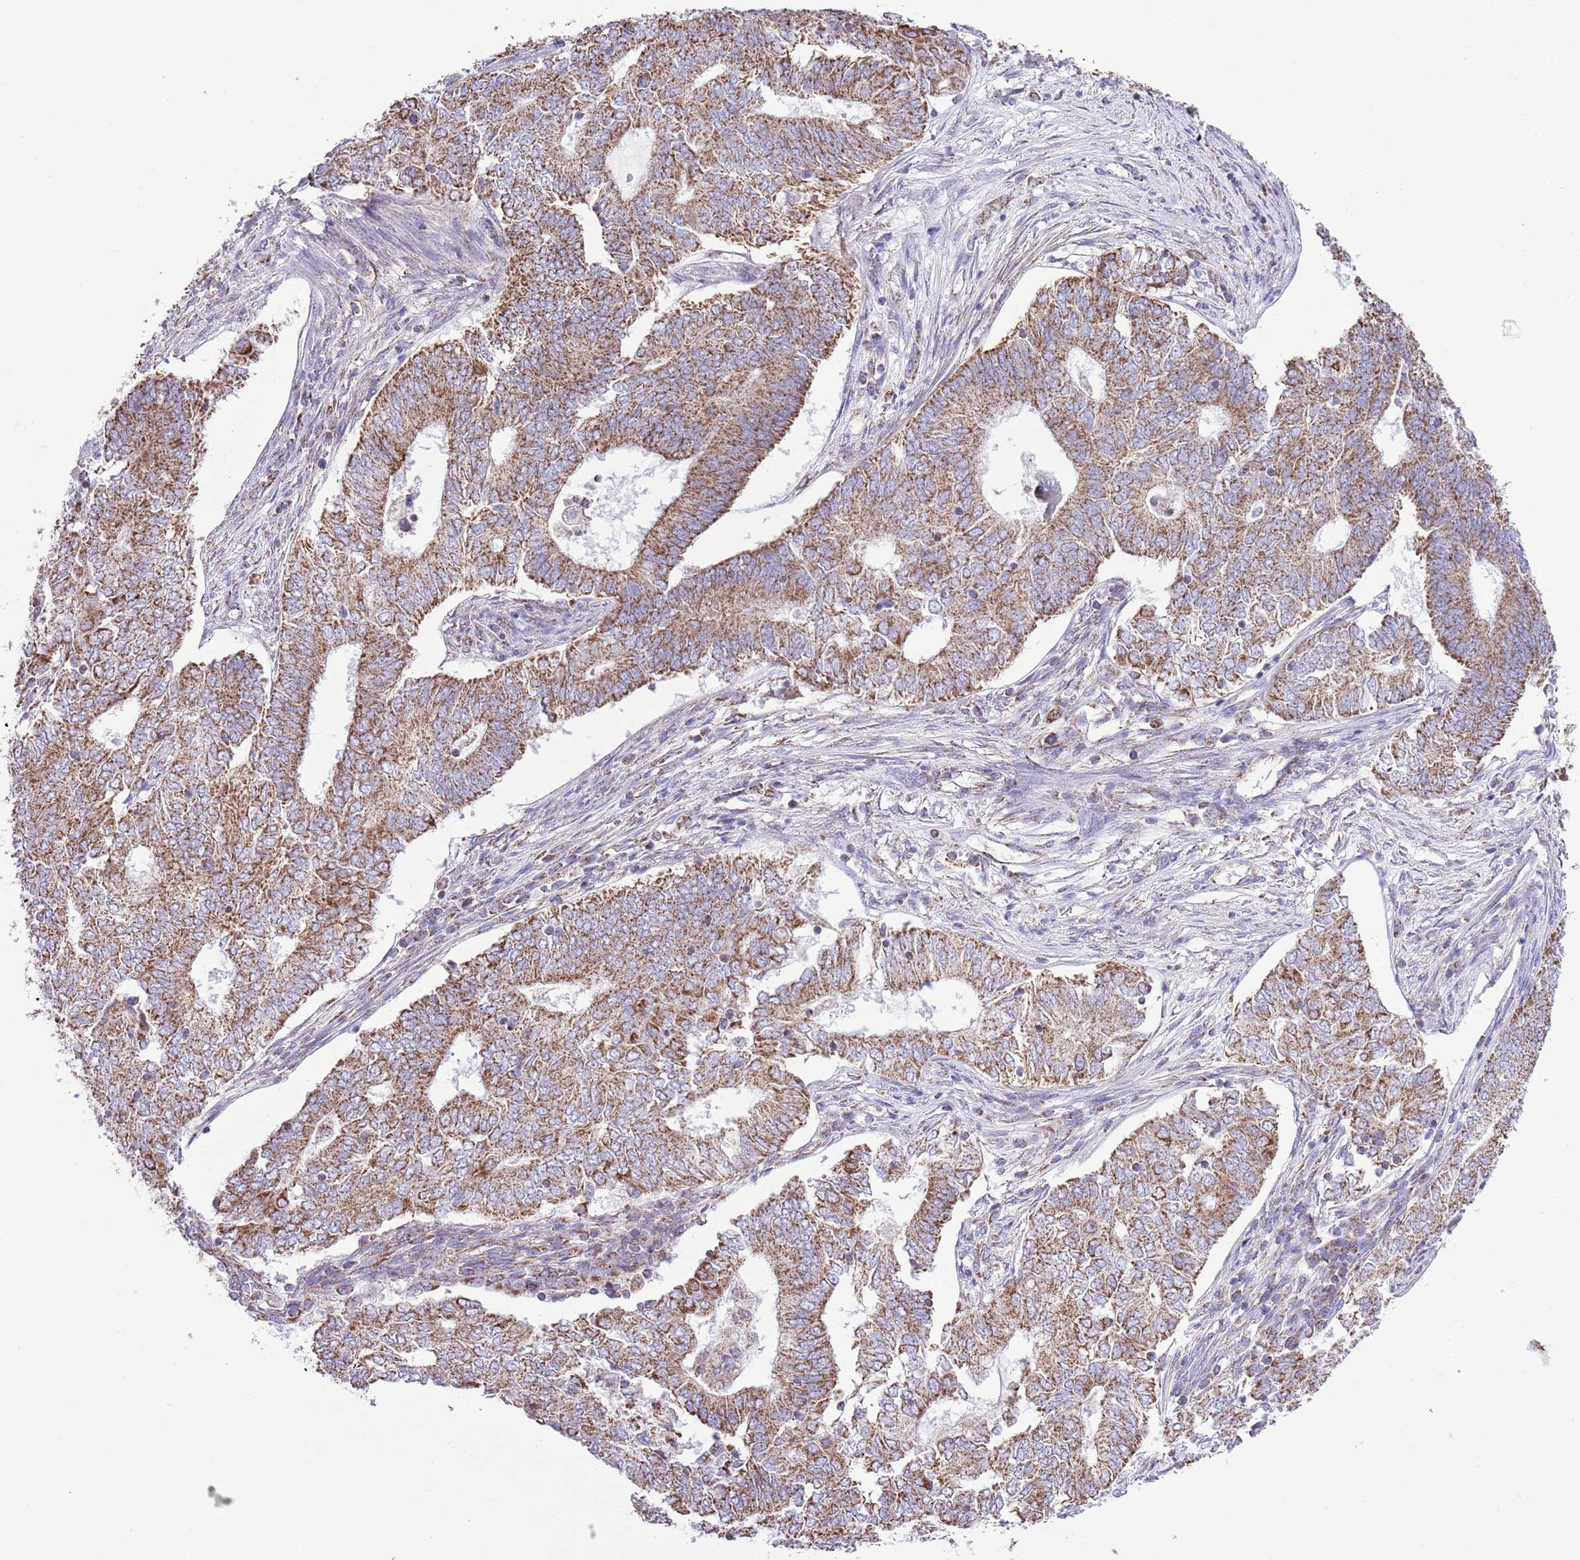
{"staining": {"intensity": "moderate", "quantity": ">75%", "location": "cytoplasmic/membranous"}, "tissue": "endometrial cancer", "cell_type": "Tumor cells", "image_type": "cancer", "snomed": [{"axis": "morphology", "description": "Adenocarcinoma, NOS"}, {"axis": "topography", "description": "Endometrium"}], "caption": "Immunohistochemical staining of human endometrial cancer demonstrates medium levels of moderate cytoplasmic/membranous expression in about >75% of tumor cells.", "gene": "TEKTIP1", "patient": {"sex": "female", "age": 62}}